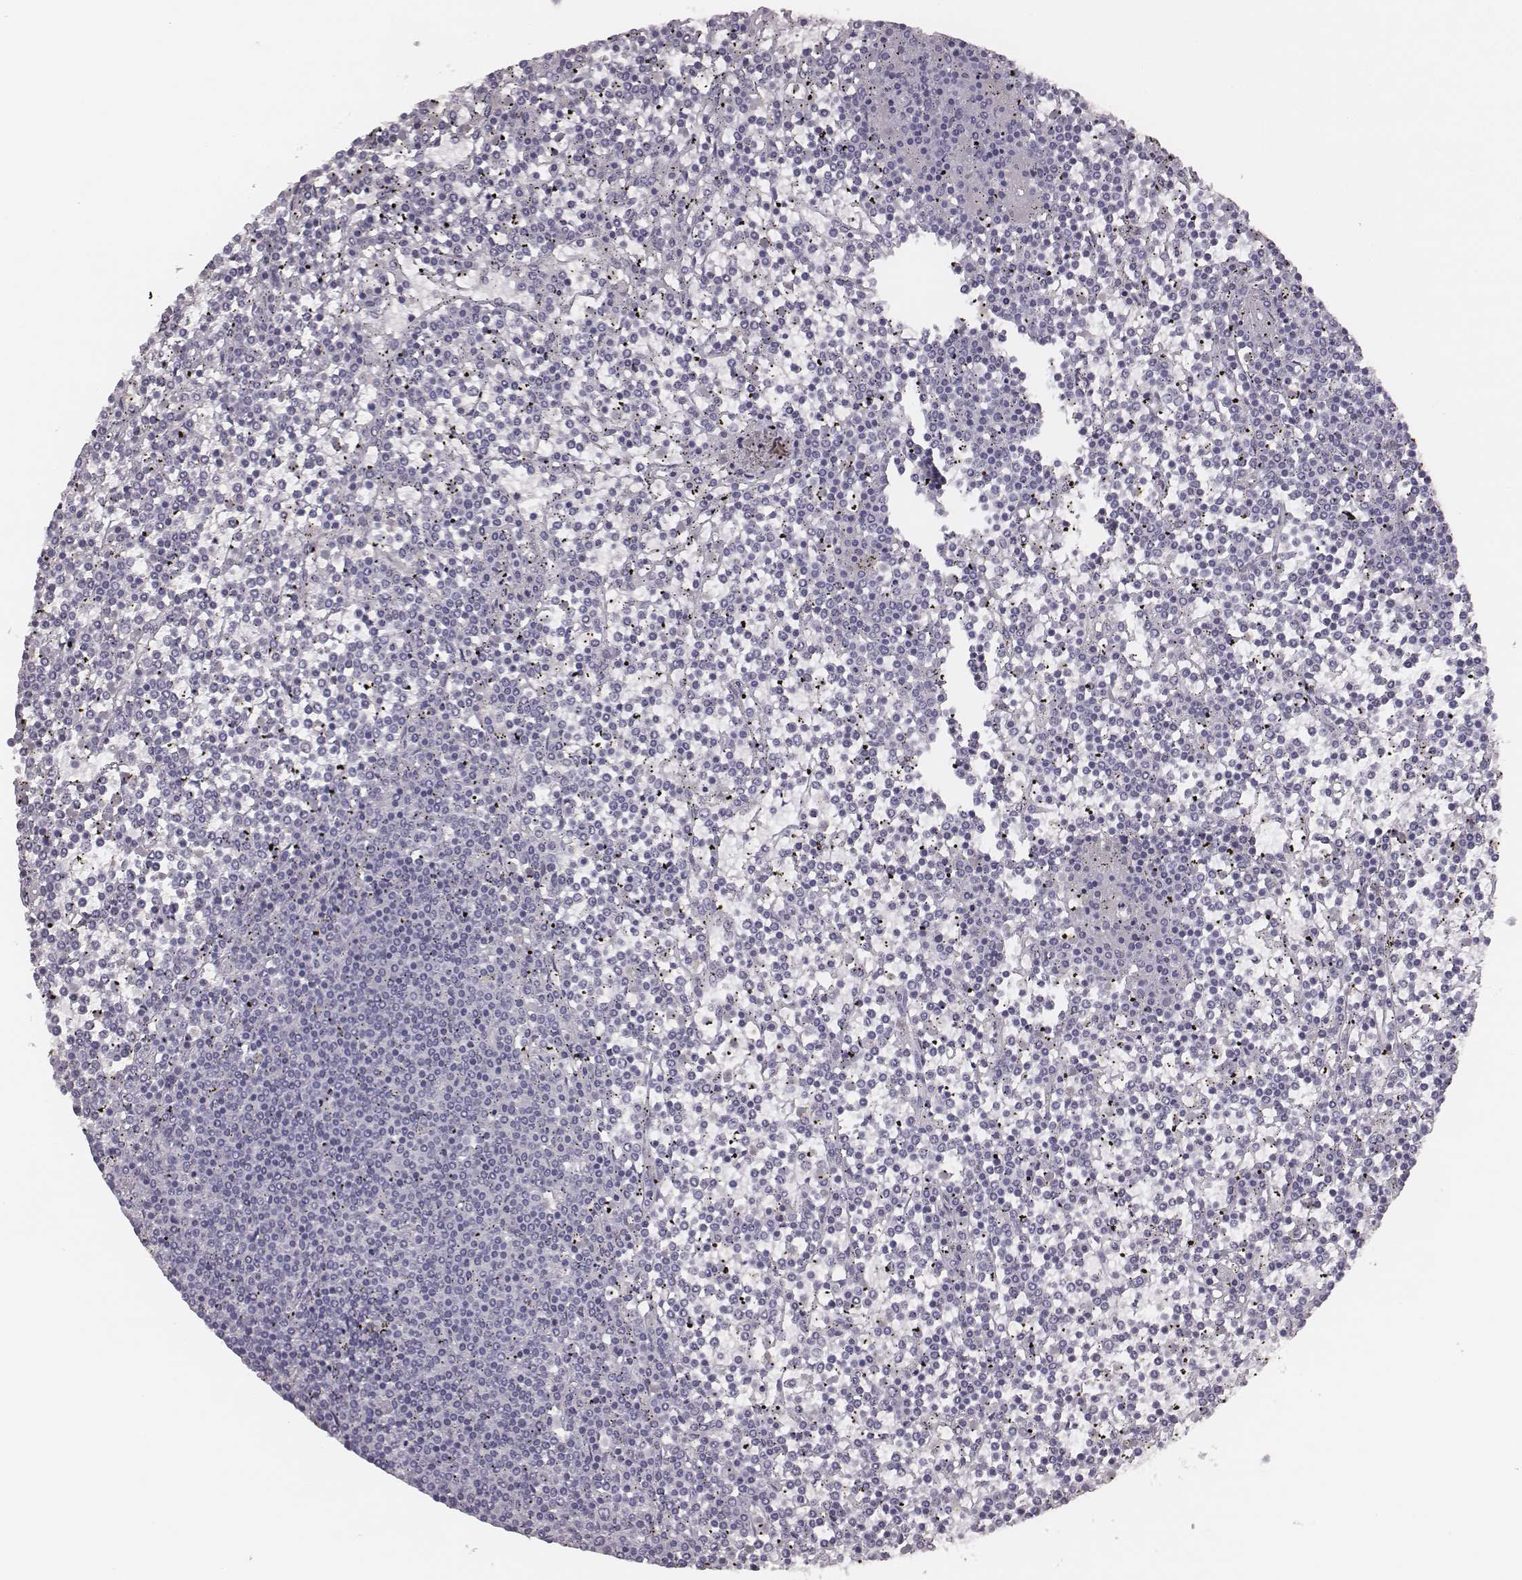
{"staining": {"intensity": "negative", "quantity": "none", "location": "none"}, "tissue": "lymphoma", "cell_type": "Tumor cells", "image_type": "cancer", "snomed": [{"axis": "morphology", "description": "Malignant lymphoma, non-Hodgkin's type, Low grade"}, {"axis": "topography", "description": "Spleen"}], "caption": "There is no significant positivity in tumor cells of lymphoma.", "gene": "CSH1", "patient": {"sex": "female", "age": 19}}